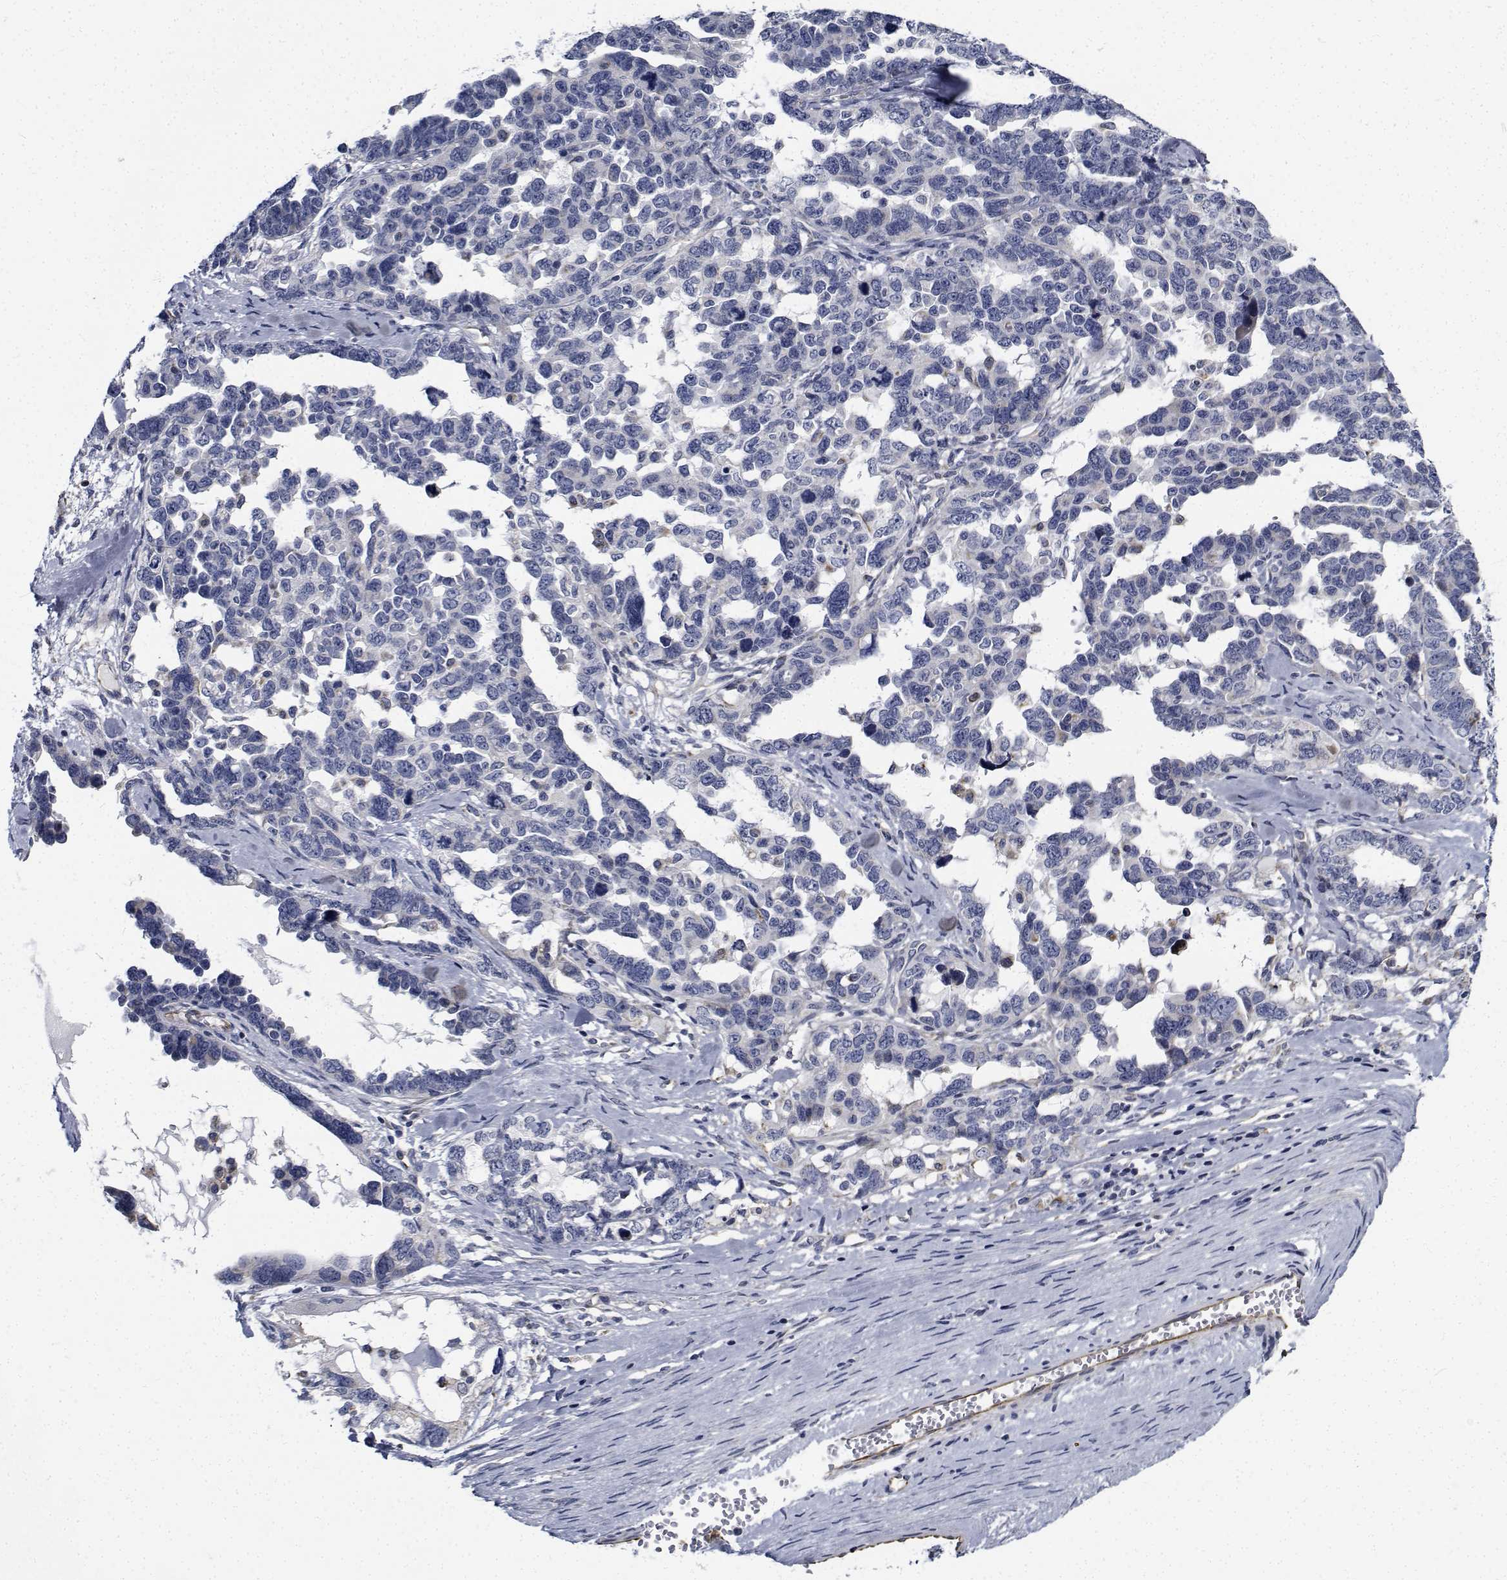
{"staining": {"intensity": "negative", "quantity": "none", "location": "none"}, "tissue": "ovarian cancer", "cell_type": "Tumor cells", "image_type": "cancer", "snomed": [{"axis": "morphology", "description": "Cystadenocarcinoma, serous, NOS"}, {"axis": "topography", "description": "Ovary"}], "caption": "DAB immunohistochemical staining of human ovarian cancer (serous cystadenocarcinoma) exhibits no significant expression in tumor cells.", "gene": "TTBK1", "patient": {"sex": "female", "age": 69}}